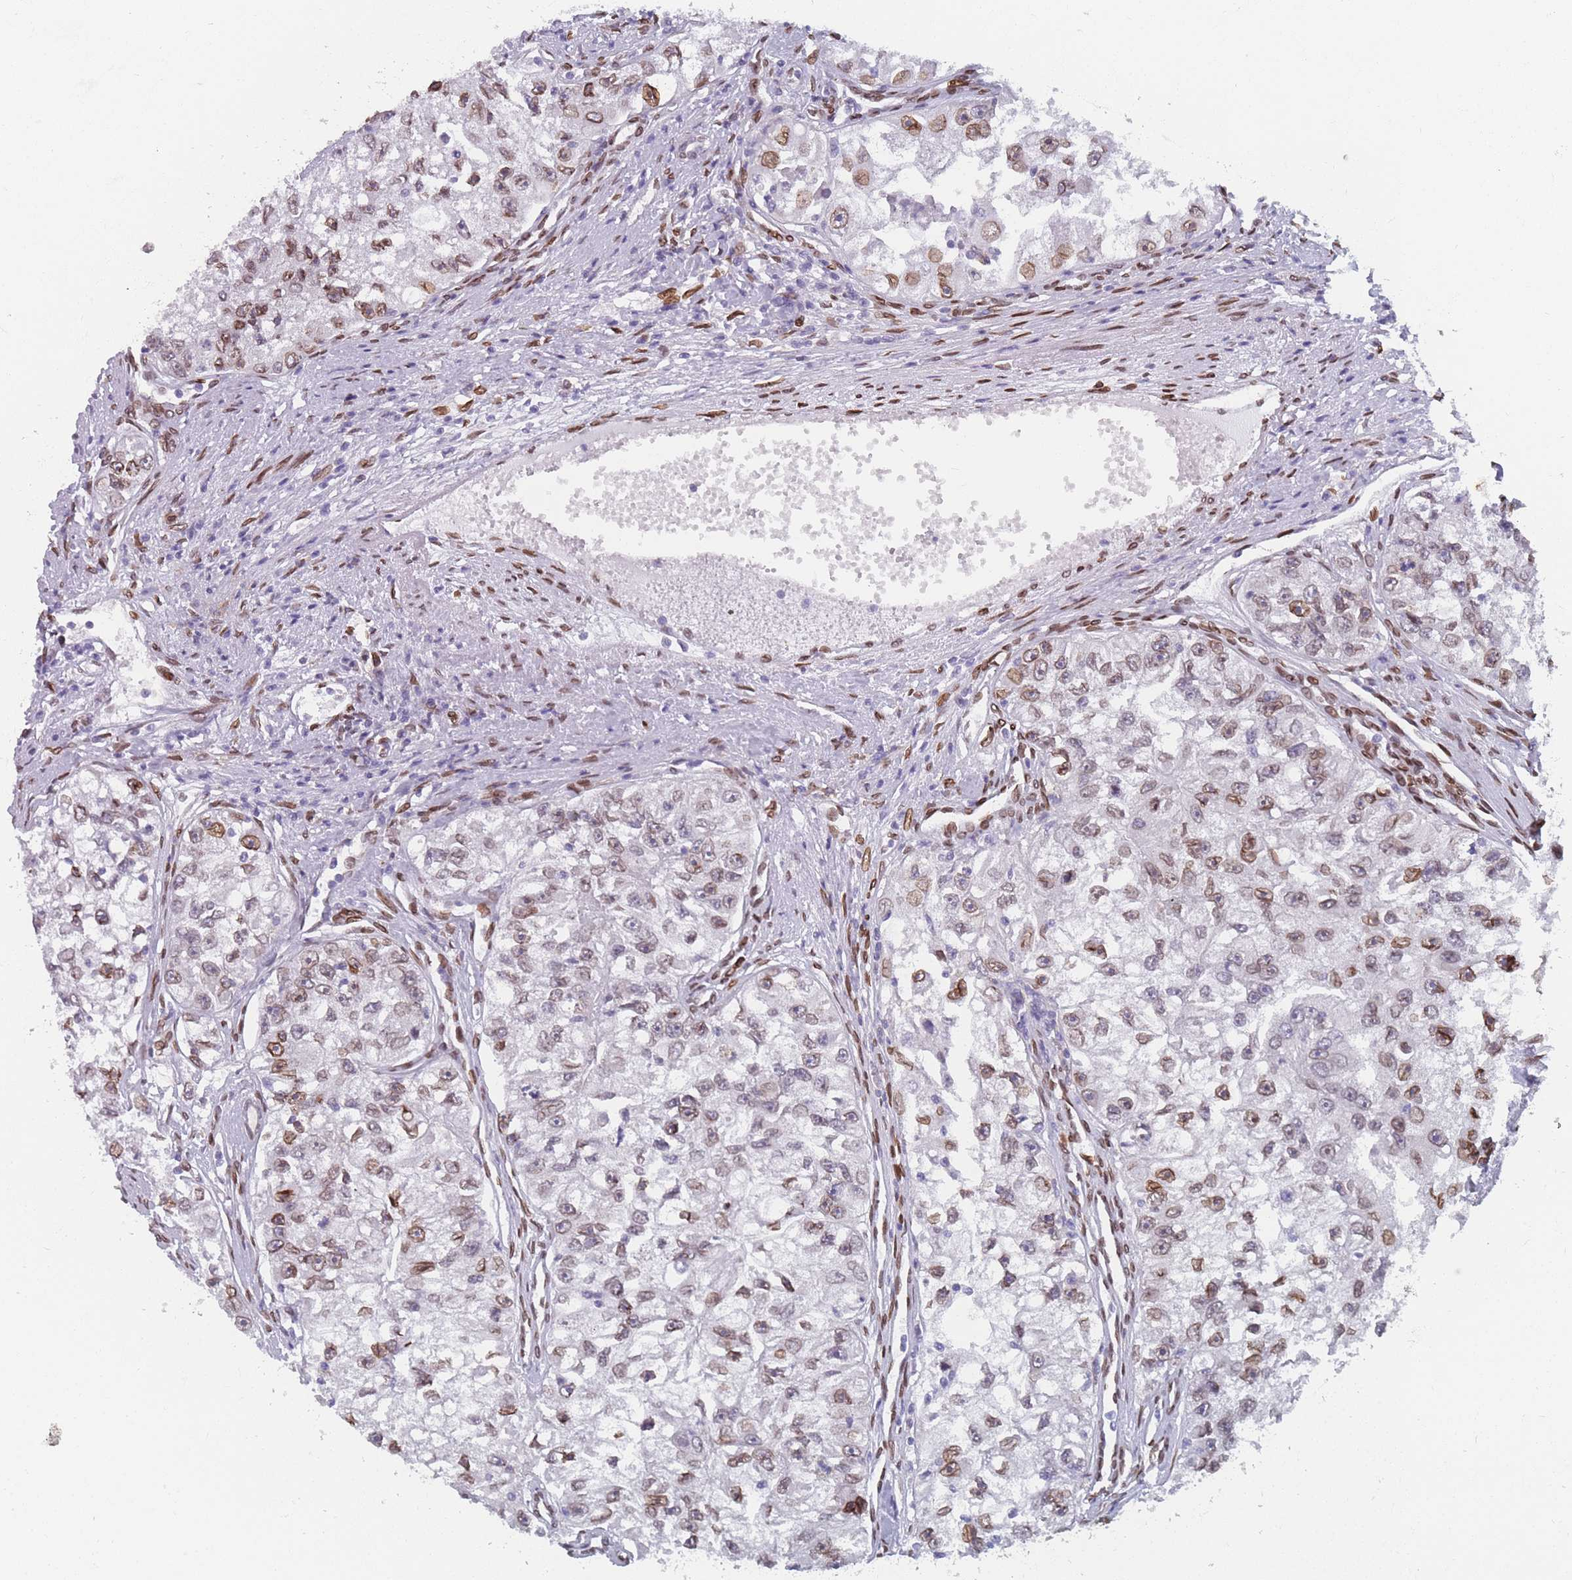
{"staining": {"intensity": "moderate", "quantity": "<25%", "location": "cytoplasmic/membranous,nuclear"}, "tissue": "renal cancer", "cell_type": "Tumor cells", "image_type": "cancer", "snomed": [{"axis": "morphology", "description": "Adenocarcinoma, NOS"}, {"axis": "topography", "description": "Kidney"}], "caption": "Renal cancer was stained to show a protein in brown. There is low levels of moderate cytoplasmic/membranous and nuclear expression in about <25% of tumor cells. The protein is shown in brown color, while the nuclei are stained blue.", "gene": "ZBTB1", "patient": {"sex": "male", "age": 63}}